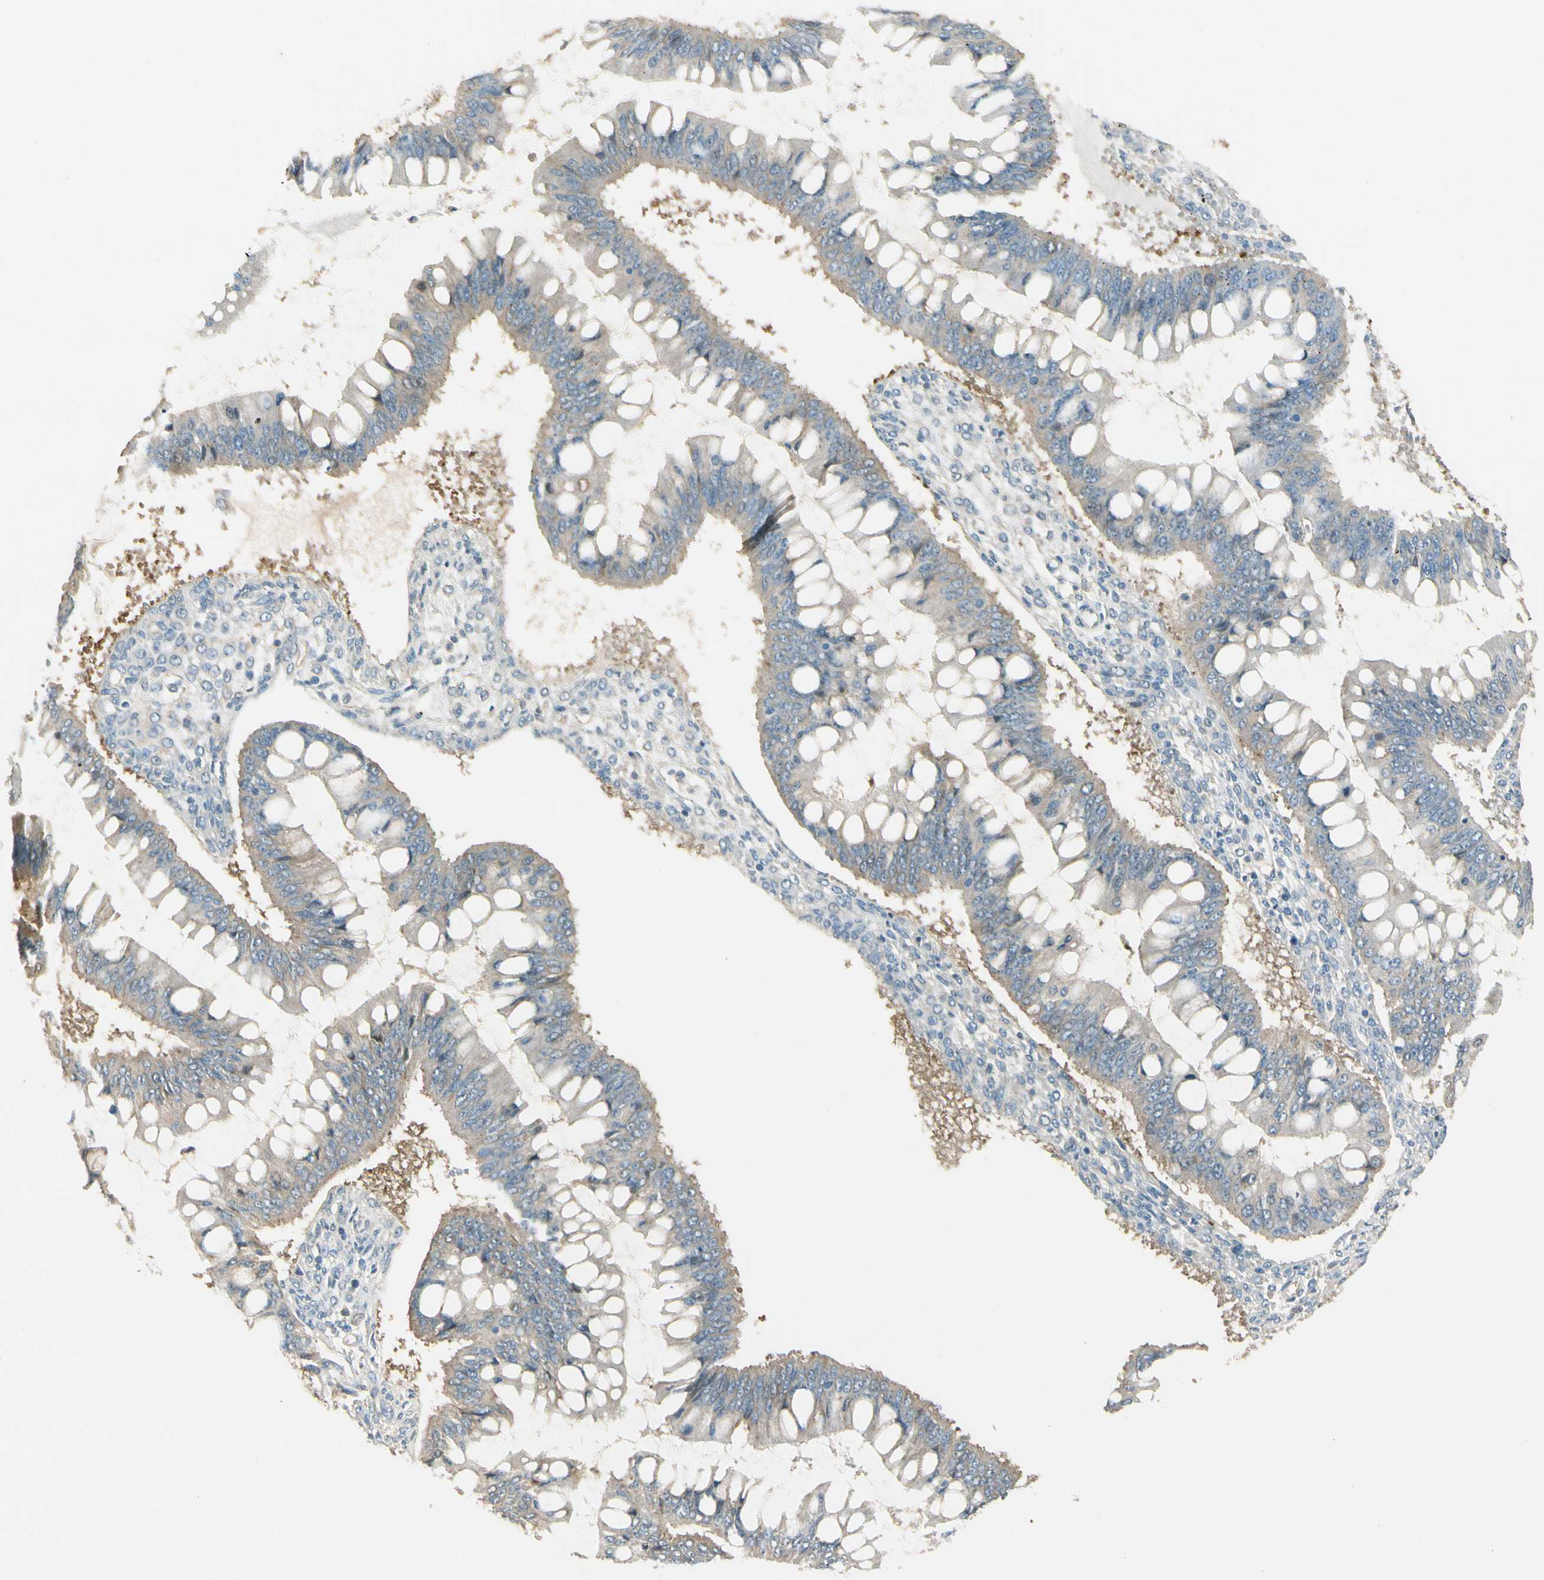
{"staining": {"intensity": "weak", "quantity": ">75%", "location": "cytoplasmic/membranous"}, "tissue": "ovarian cancer", "cell_type": "Tumor cells", "image_type": "cancer", "snomed": [{"axis": "morphology", "description": "Cystadenocarcinoma, mucinous, NOS"}, {"axis": "topography", "description": "Ovary"}], "caption": "Protein staining exhibits weak cytoplasmic/membranous staining in about >75% of tumor cells in ovarian cancer.", "gene": "PLXNA1", "patient": {"sex": "female", "age": 73}}